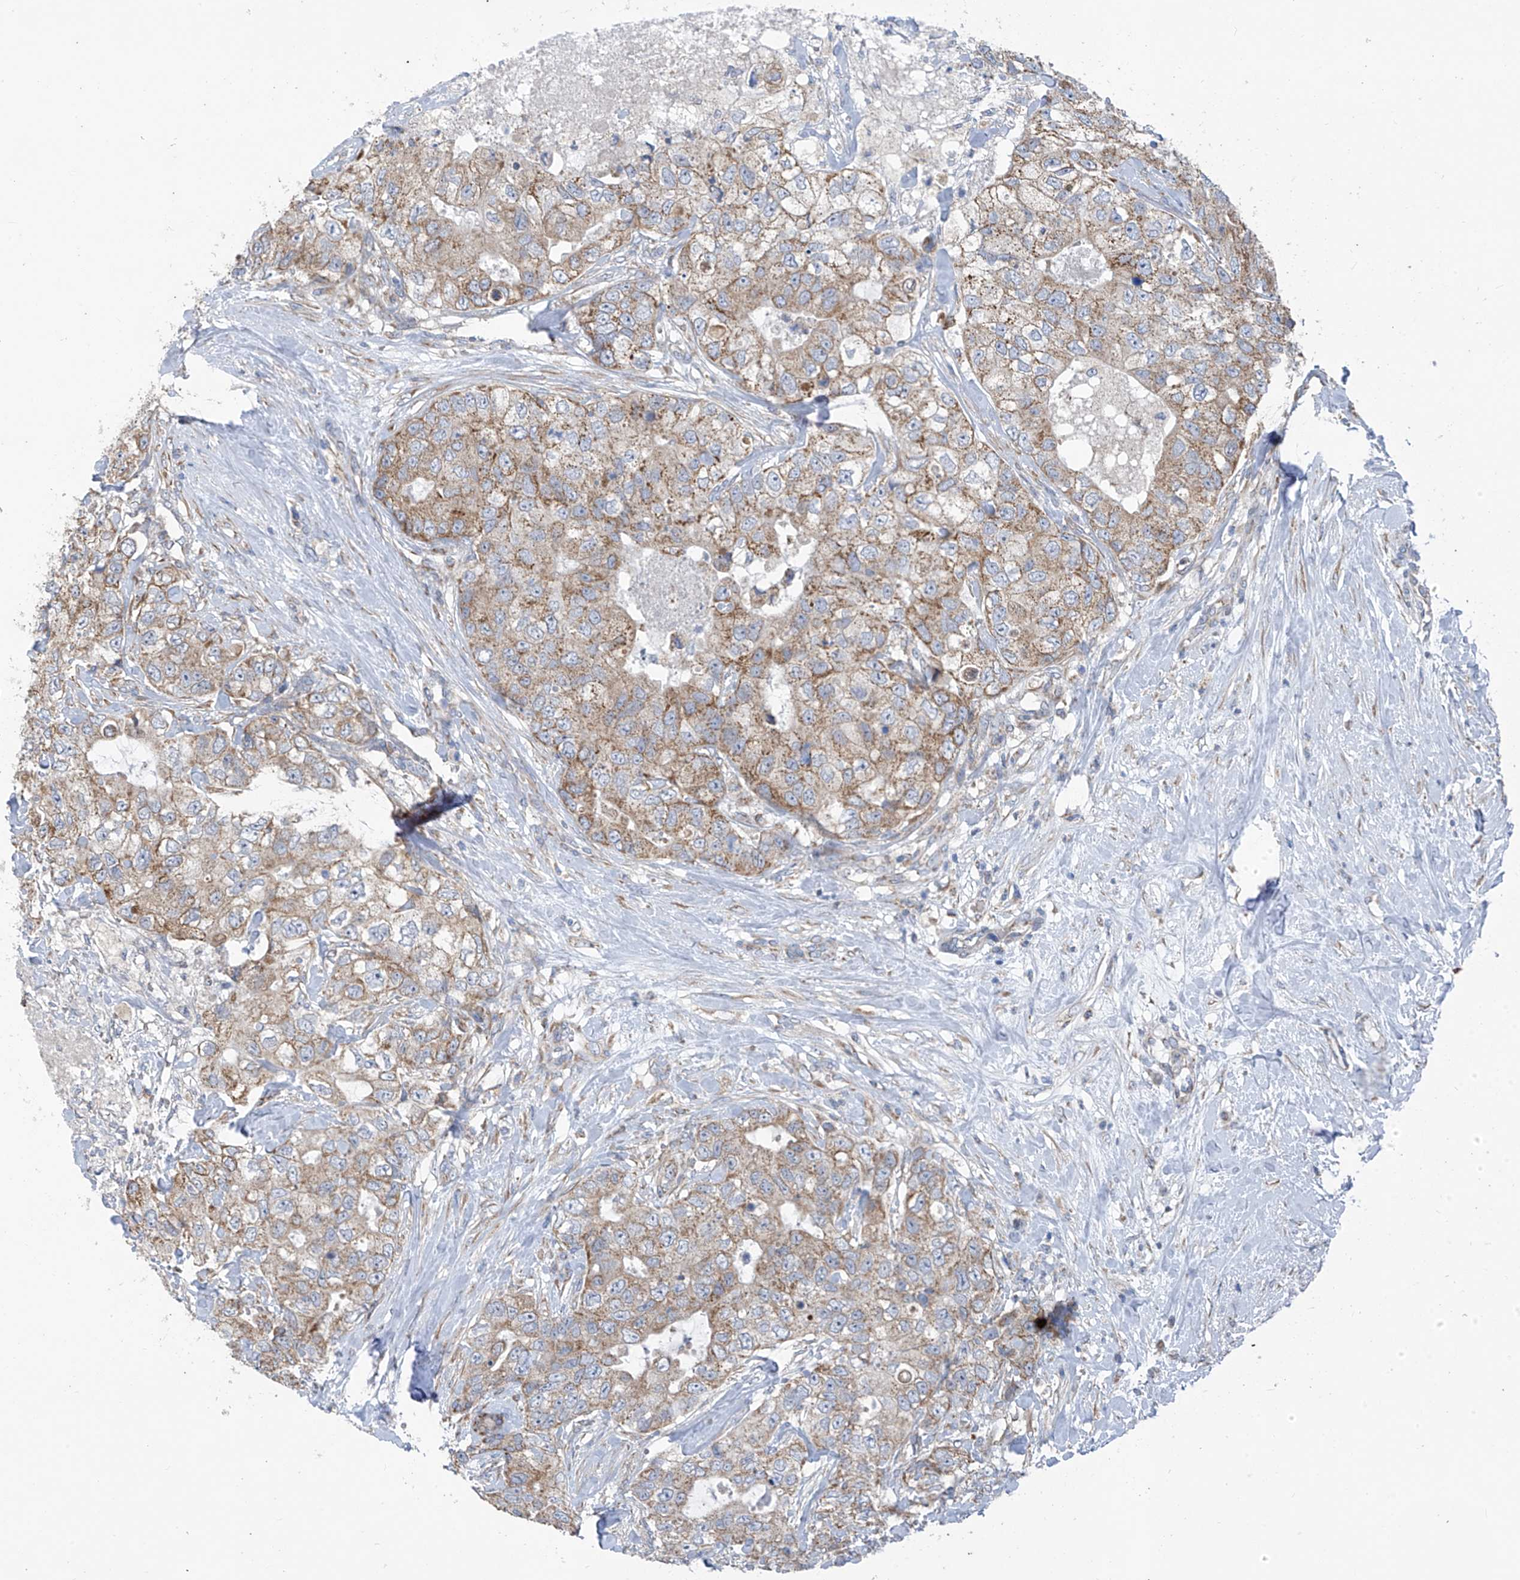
{"staining": {"intensity": "weak", "quantity": ">75%", "location": "cytoplasmic/membranous"}, "tissue": "breast cancer", "cell_type": "Tumor cells", "image_type": "cancer", "snomed": [{"axis": "morphology", "description": "Duct carcinoma"}, {"axis": "topography", "description": "Breast"}], "caption": "Brown immunohistochemical staining in breast cancer exhibits weak cytoplasmic/membranous positivity in approximately >75% of tumor cells.", "gene": "EOMES", "patient": {"sex": "female", "age": 62}}